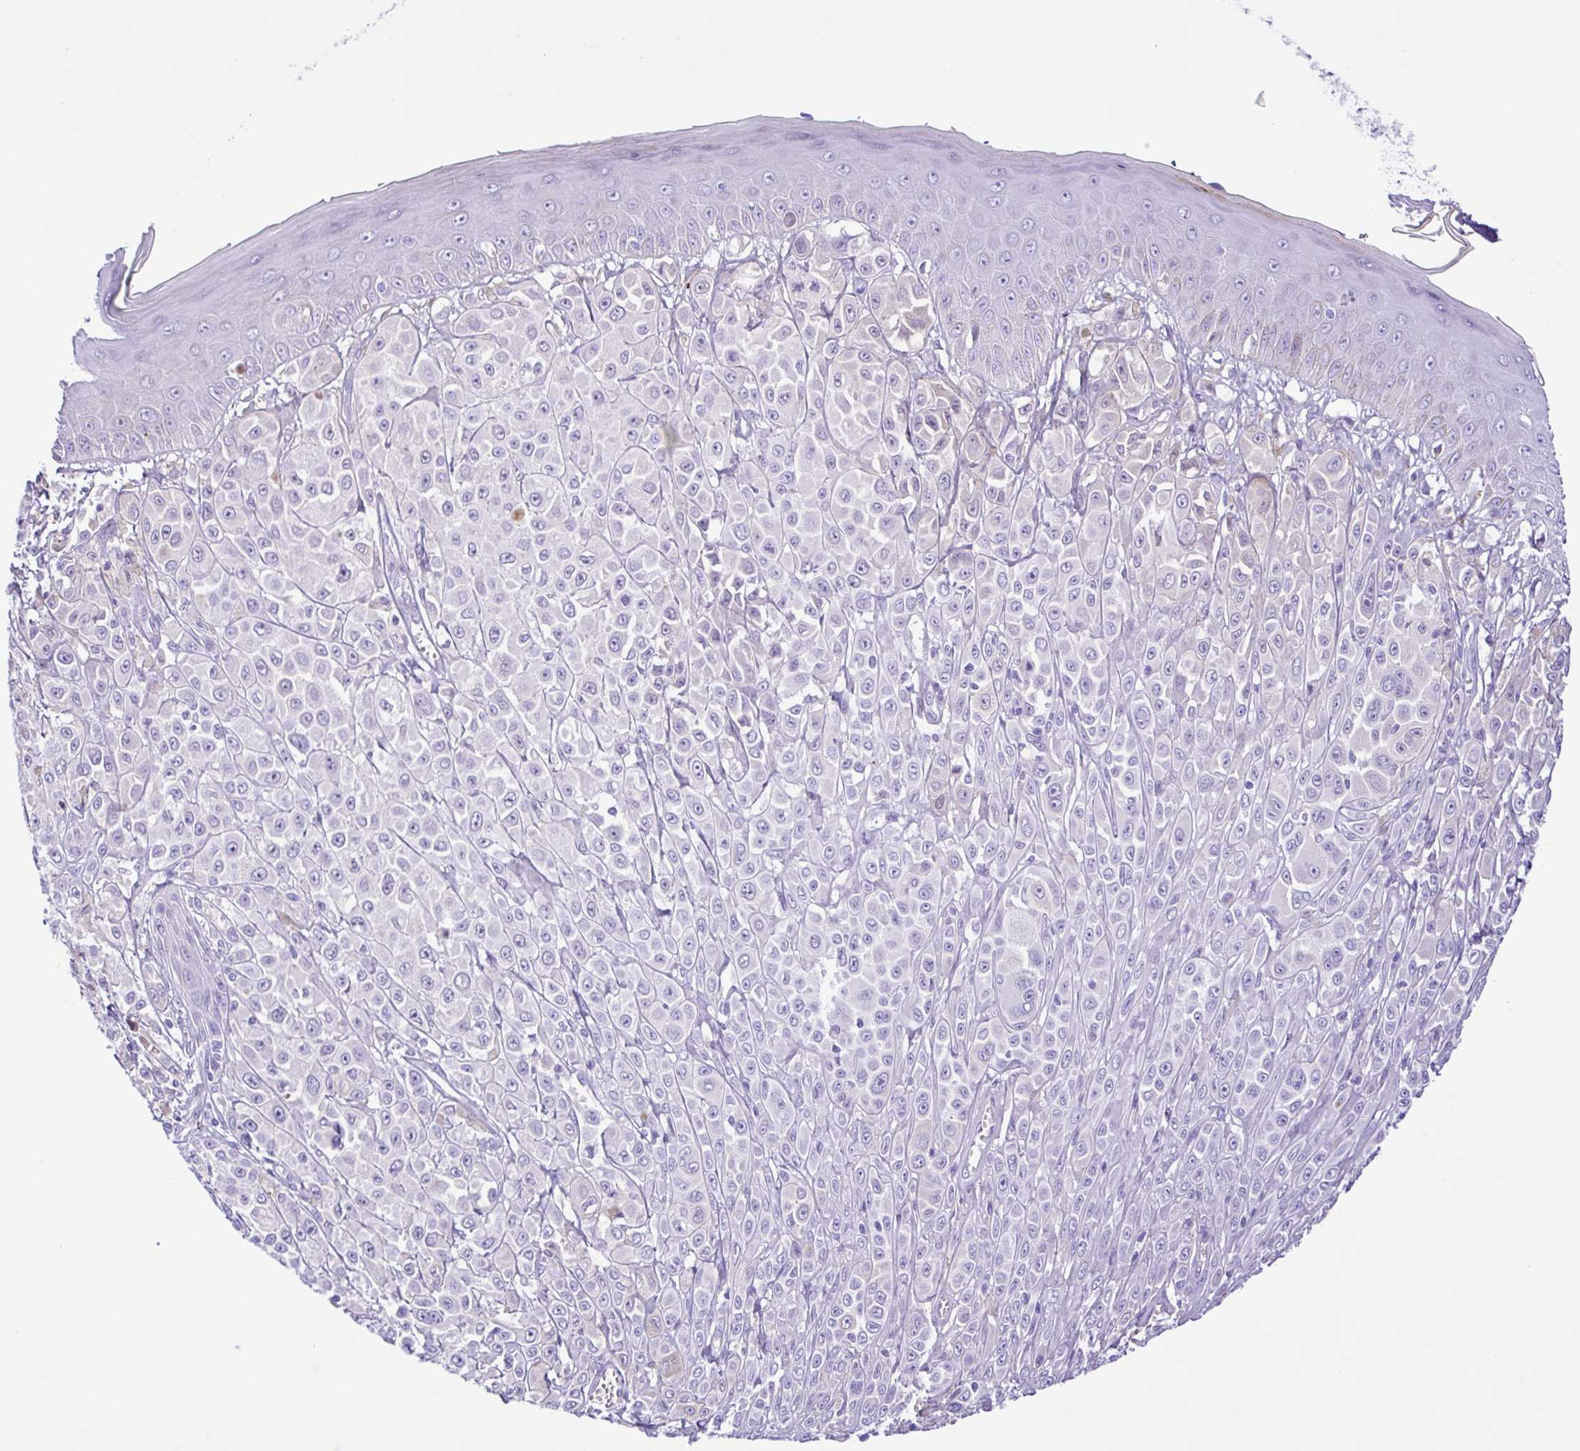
{"staining": {"intensity": "negative", "quantity": "none", "location": "none"}, "tissue": "melanoma", "cell_type": "Tumor cells", "image_type": "cancer", "snomed": [{"axis": "morphology", "description": "Malignant melanoma, NOS"}, {"axis": "topography", "description": "Skin"}], "caption": "A high-resolution photomicrograph shows IHC staining of melanoma, which reveals no significant expression in tumor cells.", "gene": "IGFL1", "patient": {"sex": "male", "age": 67}}